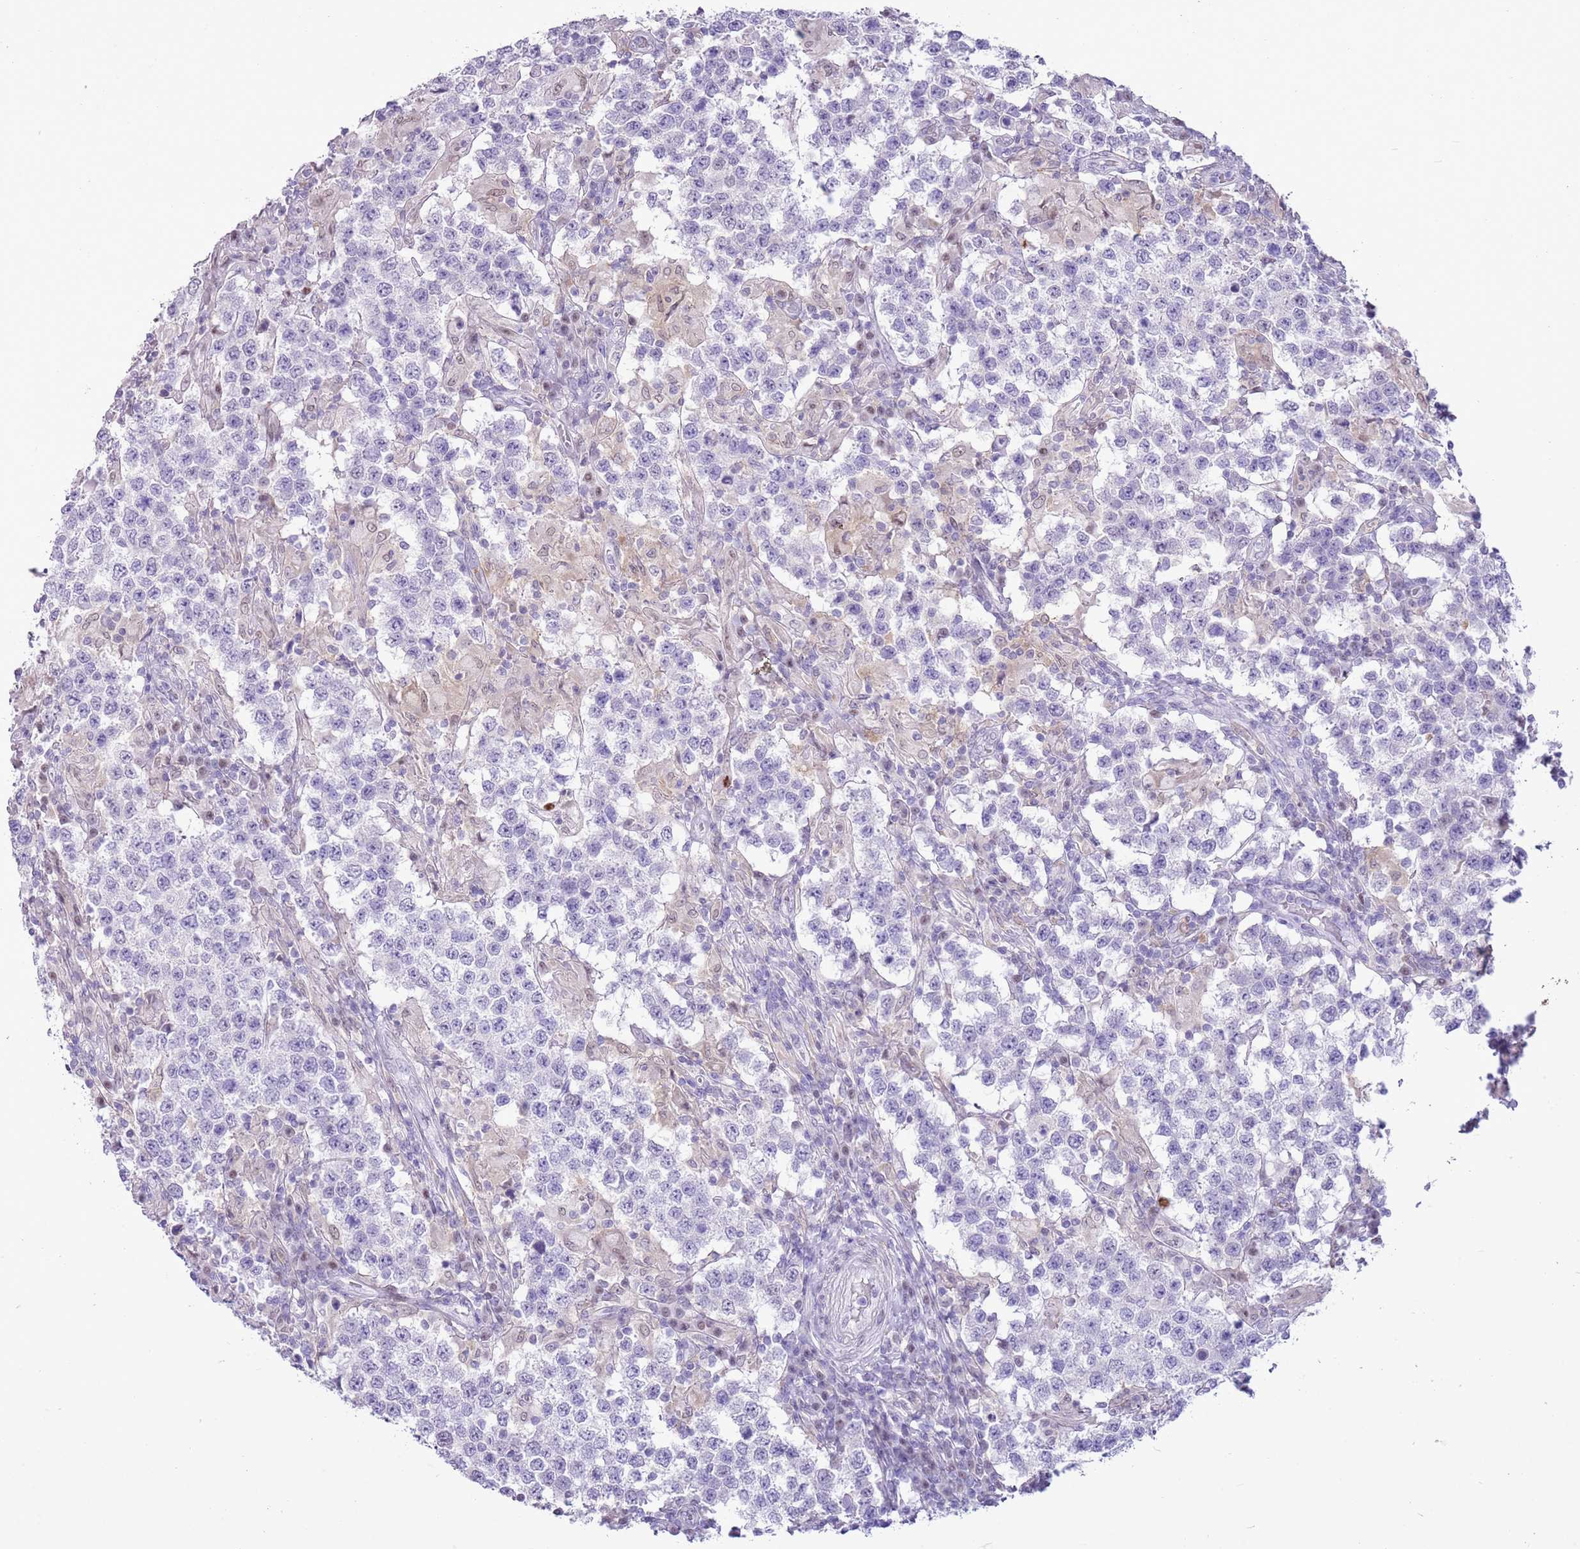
{"staining": {"intensity": "negative", "quantity": "none", "location": "none"}, "tissue": "testis cancer", "cell_type": "Tumor cells", "image_type": "cancer", "snomed": [{"axis": "morphology", "description": "Seminoma, NOS"}, {"axis": "morphology", "description": "Carcinoma, Embryonal, NOS"}, {"axis": "topography", "description": "Testis"}], "caption": "Immunohistochemistry histopathology image of neoplastic tissue: embryonal carcinoma (testis) stained with DAB displays no significant protein expression in tumor cells. (DAB (3,3'-diaminobenzidine) IHC, high magnification).", "gene": "PPP1R17", "patient": {"sex": "male", "age": 41}}